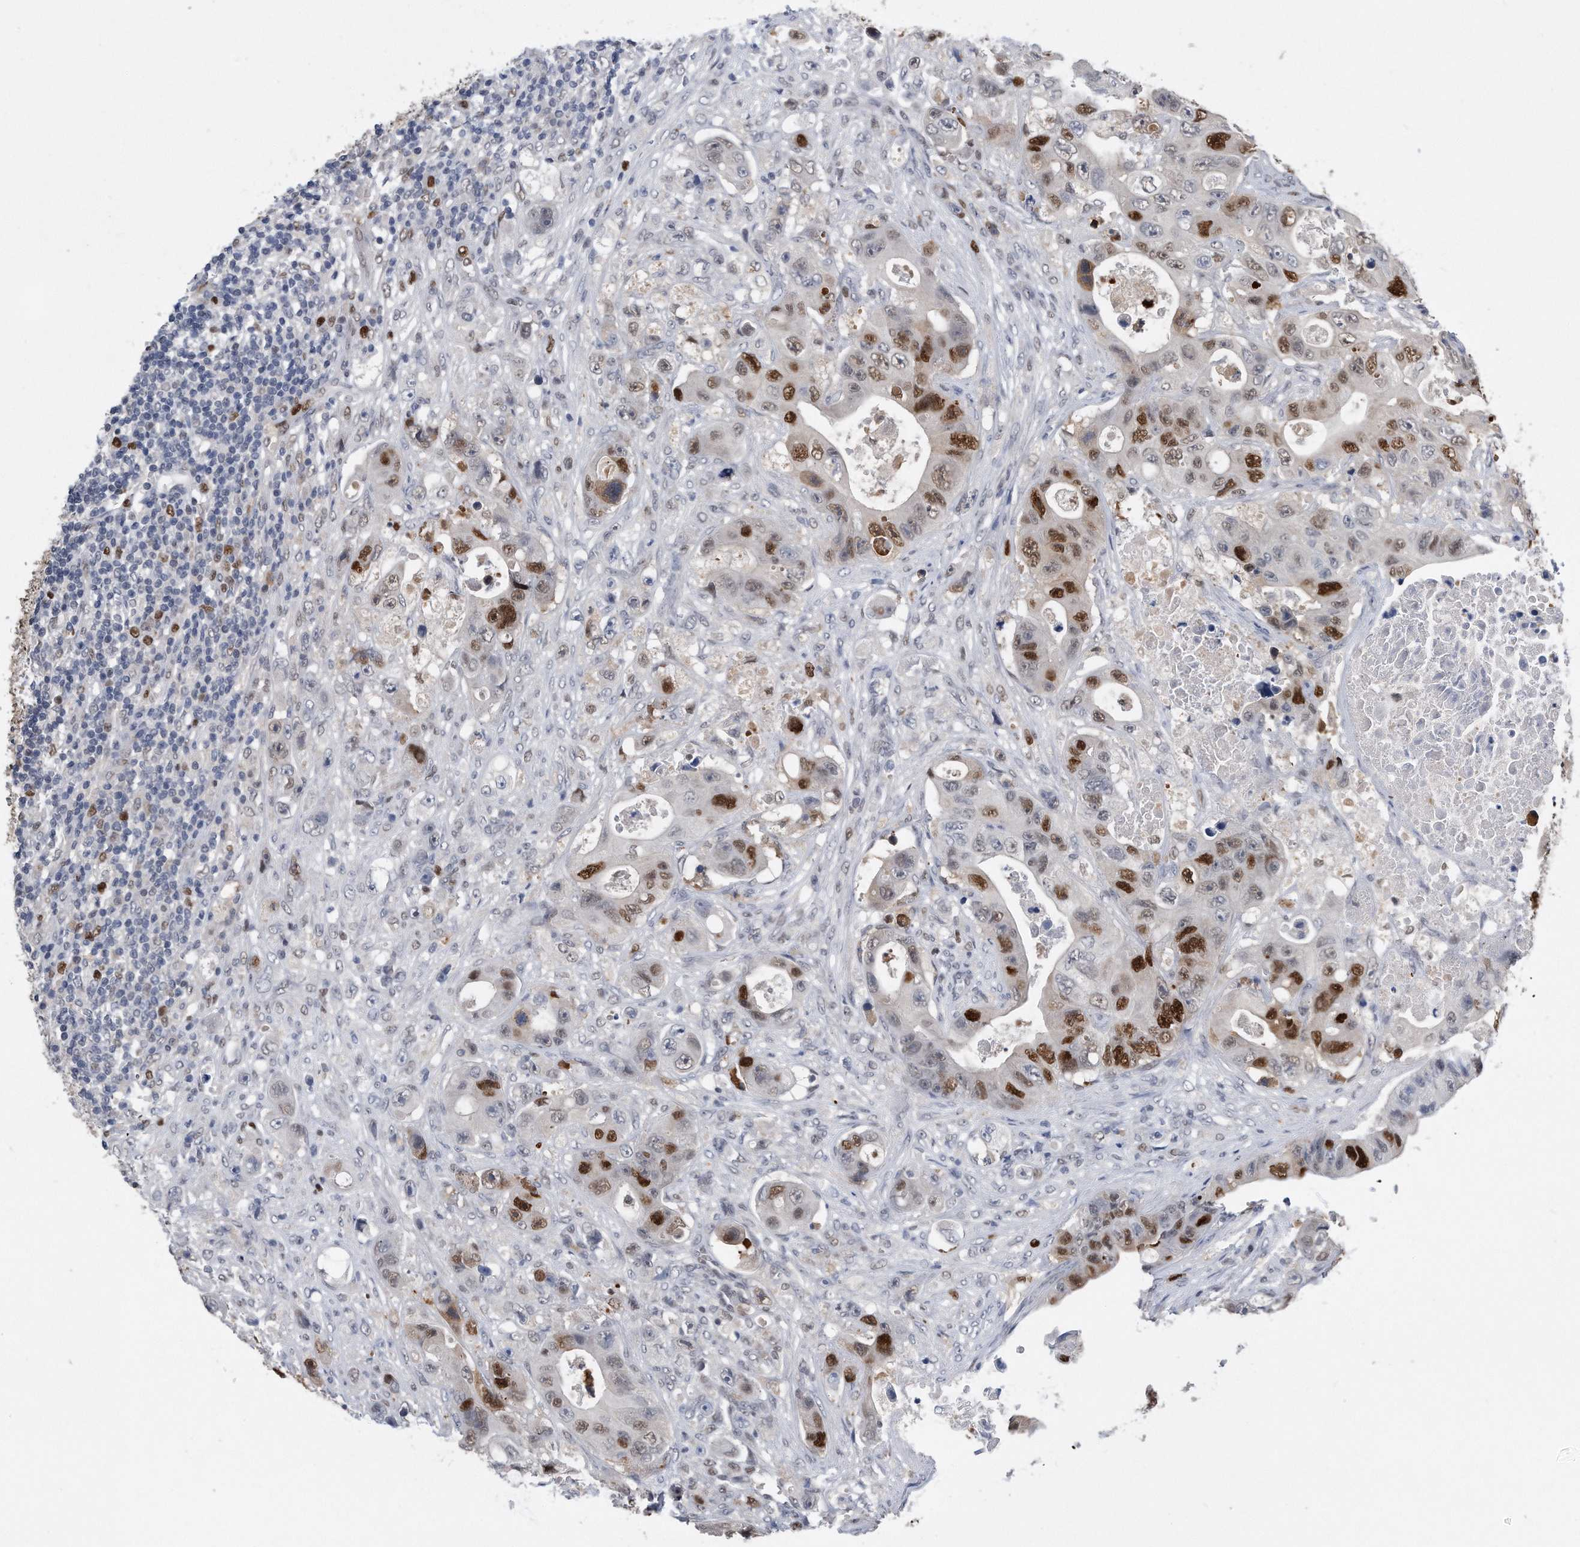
{"staining": {"intensity": "strong", "quantity": "25%-75%", "location": "nuclear"}, "tissue": "colorectal cancer", "cell_type": "Tumor cells", "image_type": "cancer", "snomed": [{"axis": "morphology", "description": "Adenocarcinoma, NOS"}, {"axis": "topography", "description": "Colon"}], "caption": "This histopathology image reveals immunohistochemistry (IHC) staining of human colorectal adenocarcinoma, with high strong nuclear positivity in approximately 25%-75% of tumor cells.", "gene": "PCNA", "patient": {"sex": "female", "age": 46}}